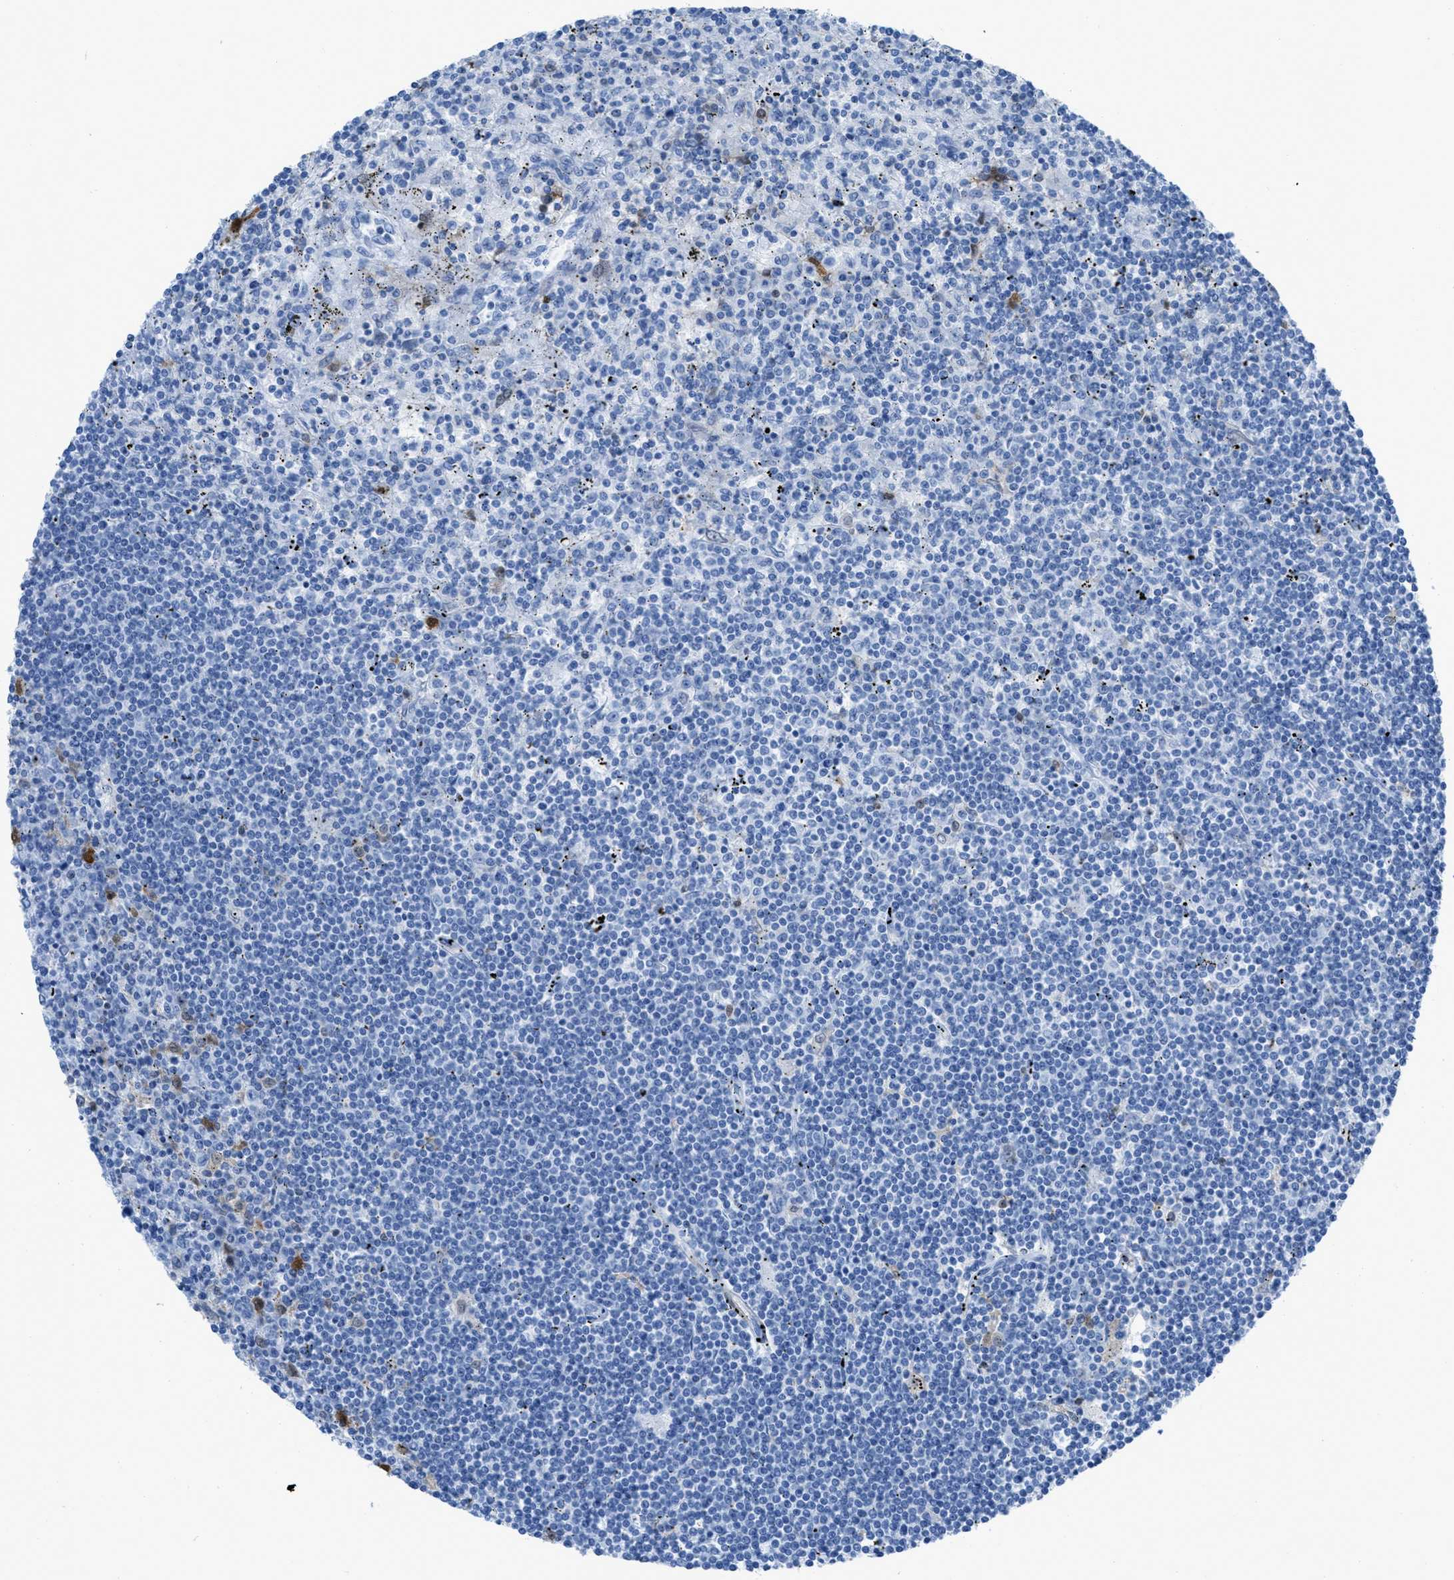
{"staining": {"intensity": "negative", "quantity": "none", "location": "none"}, "tissue": "lymphoma", "cell_type": "Tumor cells", "image_type": "cancer", "snomed": [{"axis": "morphology", "description": "Malignant lymphoma, non-Hodgkin's type, Low grade"}, {"axis": "topography", "description": "Spleen"}], "caption": "Tumor cells are negative for protein expression in human lymphoma. Nuclei are stained in blue.", "gene": "CDKN2A", "patient": {"sex": "male", "age": 76}}